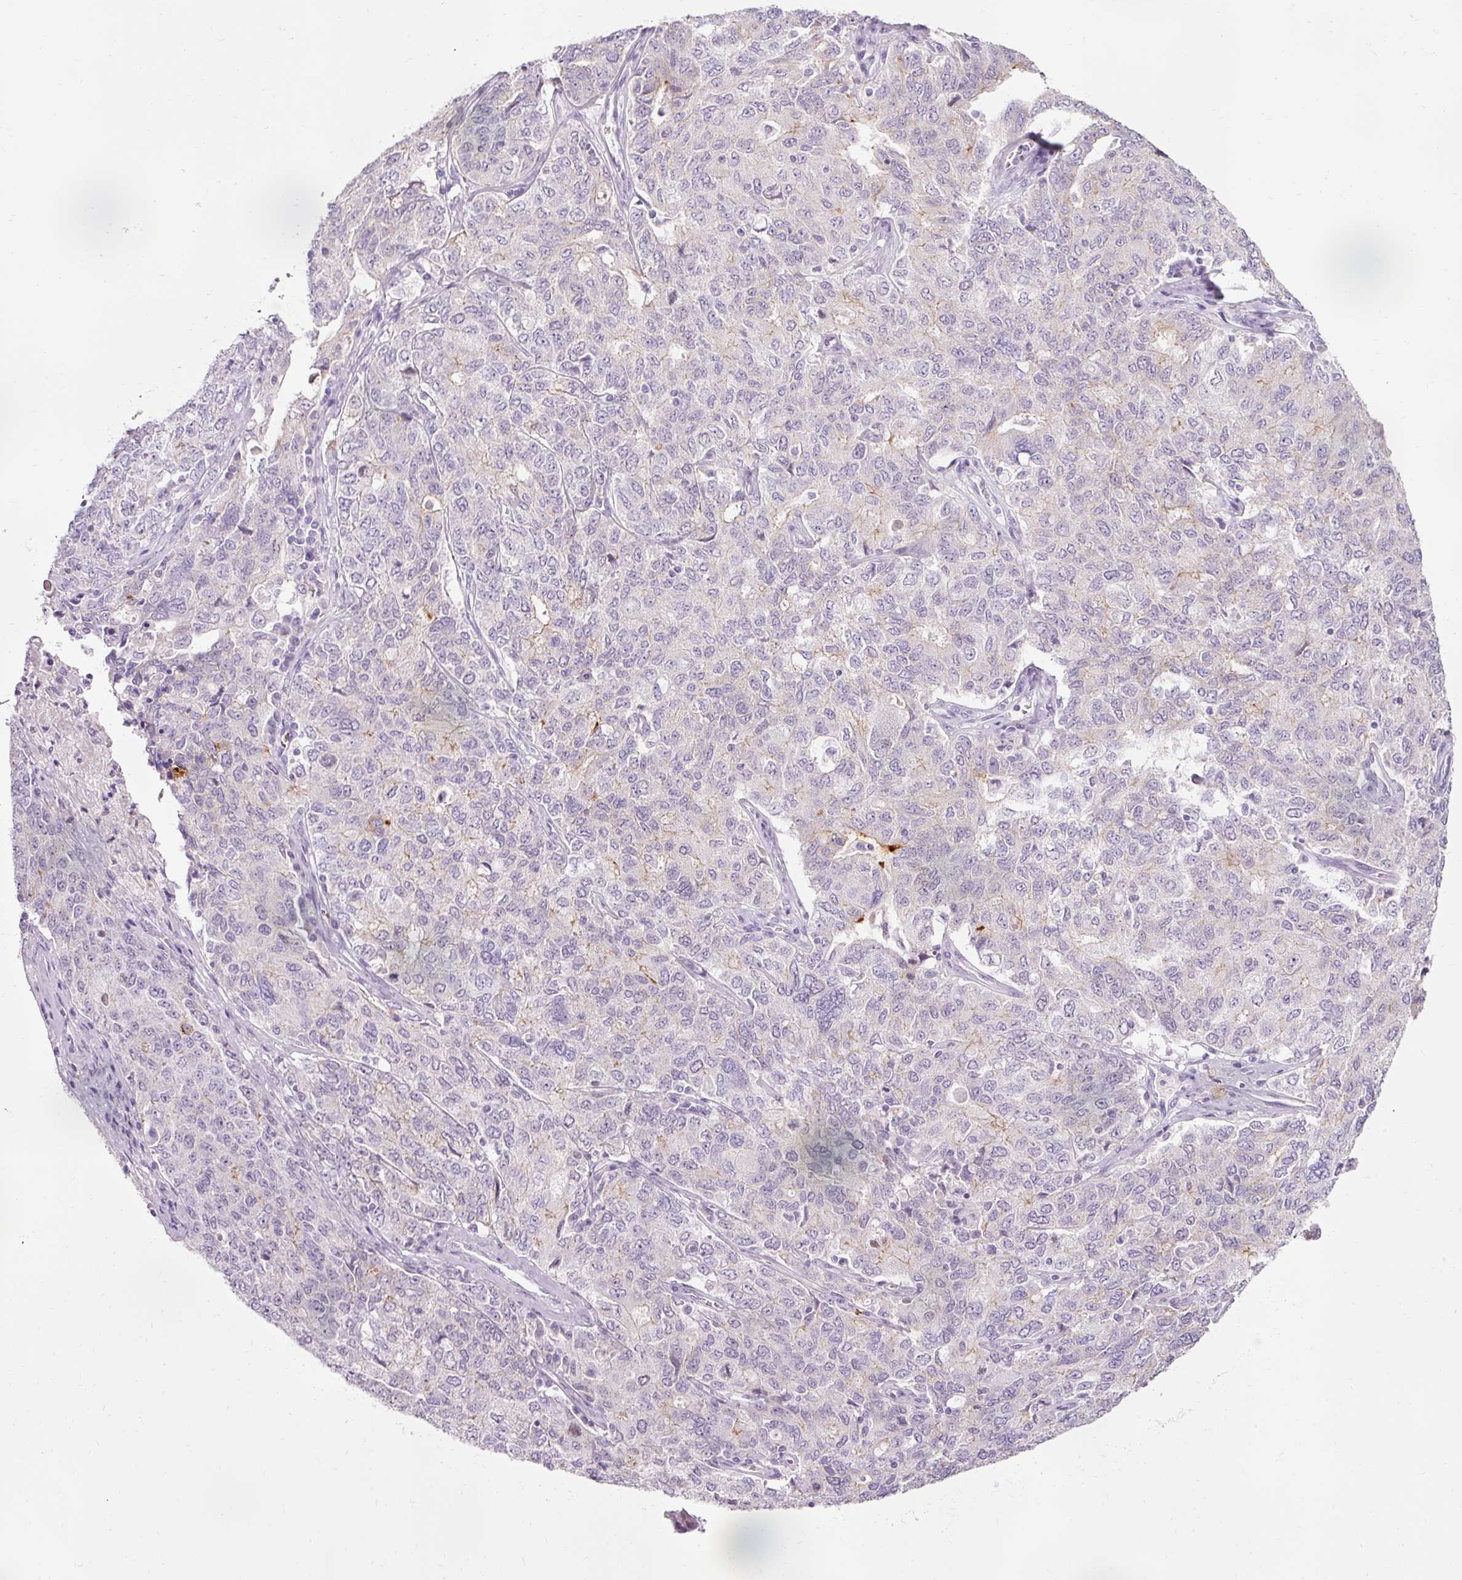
{"staining": {"intensity": "negative", "quantity": "none", "location": "none"}, "tissue": "ovarian cancer", "cell_type": "Tumor cells", "image_type": "cancer", "snomed": [{"axis": "morphology", "description": "Carcinoma, endometroid"}, {"axis": "topography", "description": "Ovary"}], "caption": "Immunohistochemical staining of ovarian cancer (endometroid carcinoma) displays no significant positivity in tumor cells.", "gene": "DHRS11", "patient": {"sex": "female", "age": 62}}